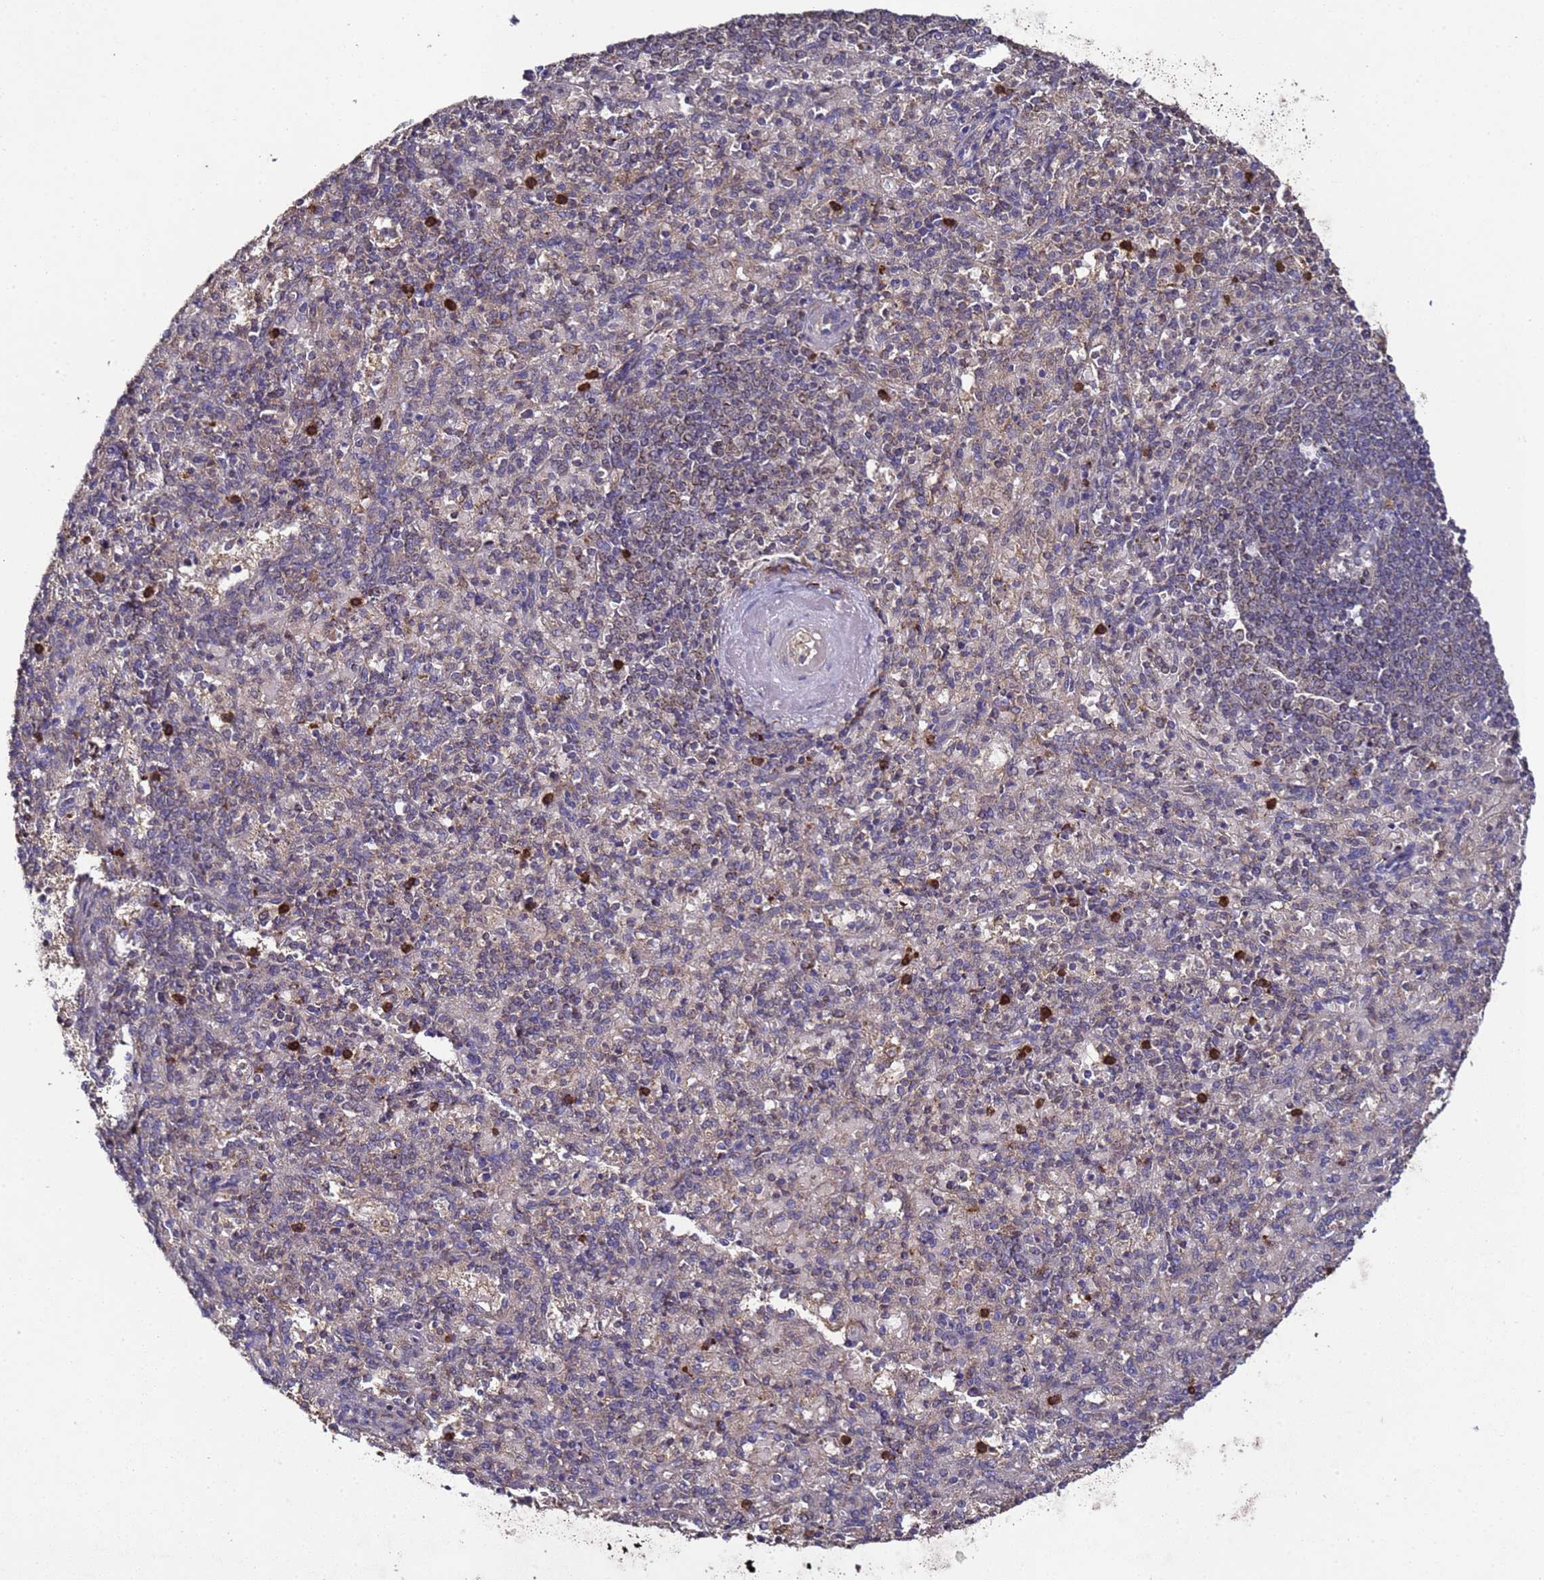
{"staining": {"intensity": "moderate", "quantity": "<25%", "location": "cytoplasmic/membranous"}, "tissue": "spleen", "cell_type": "Cells in red pulp", "image_type": "normal", "snomed": [{"axis": "morphology", "description": "Normal tissue, NOS"}, {"axis": "topography", "description": "Spleen"}], "caption": "Protein staining by IHC reveals moderate cytoplasmic/membranous positivity in approximately <25% of cells in red pulp in normal spleen. The staining is performed using DAB brown chromogen to label protein expression. The nuclei are counter-stained blue using hematoxylin.", "gene": "HSPBAP1", "patient": {"sex": "male", "age": 82}}